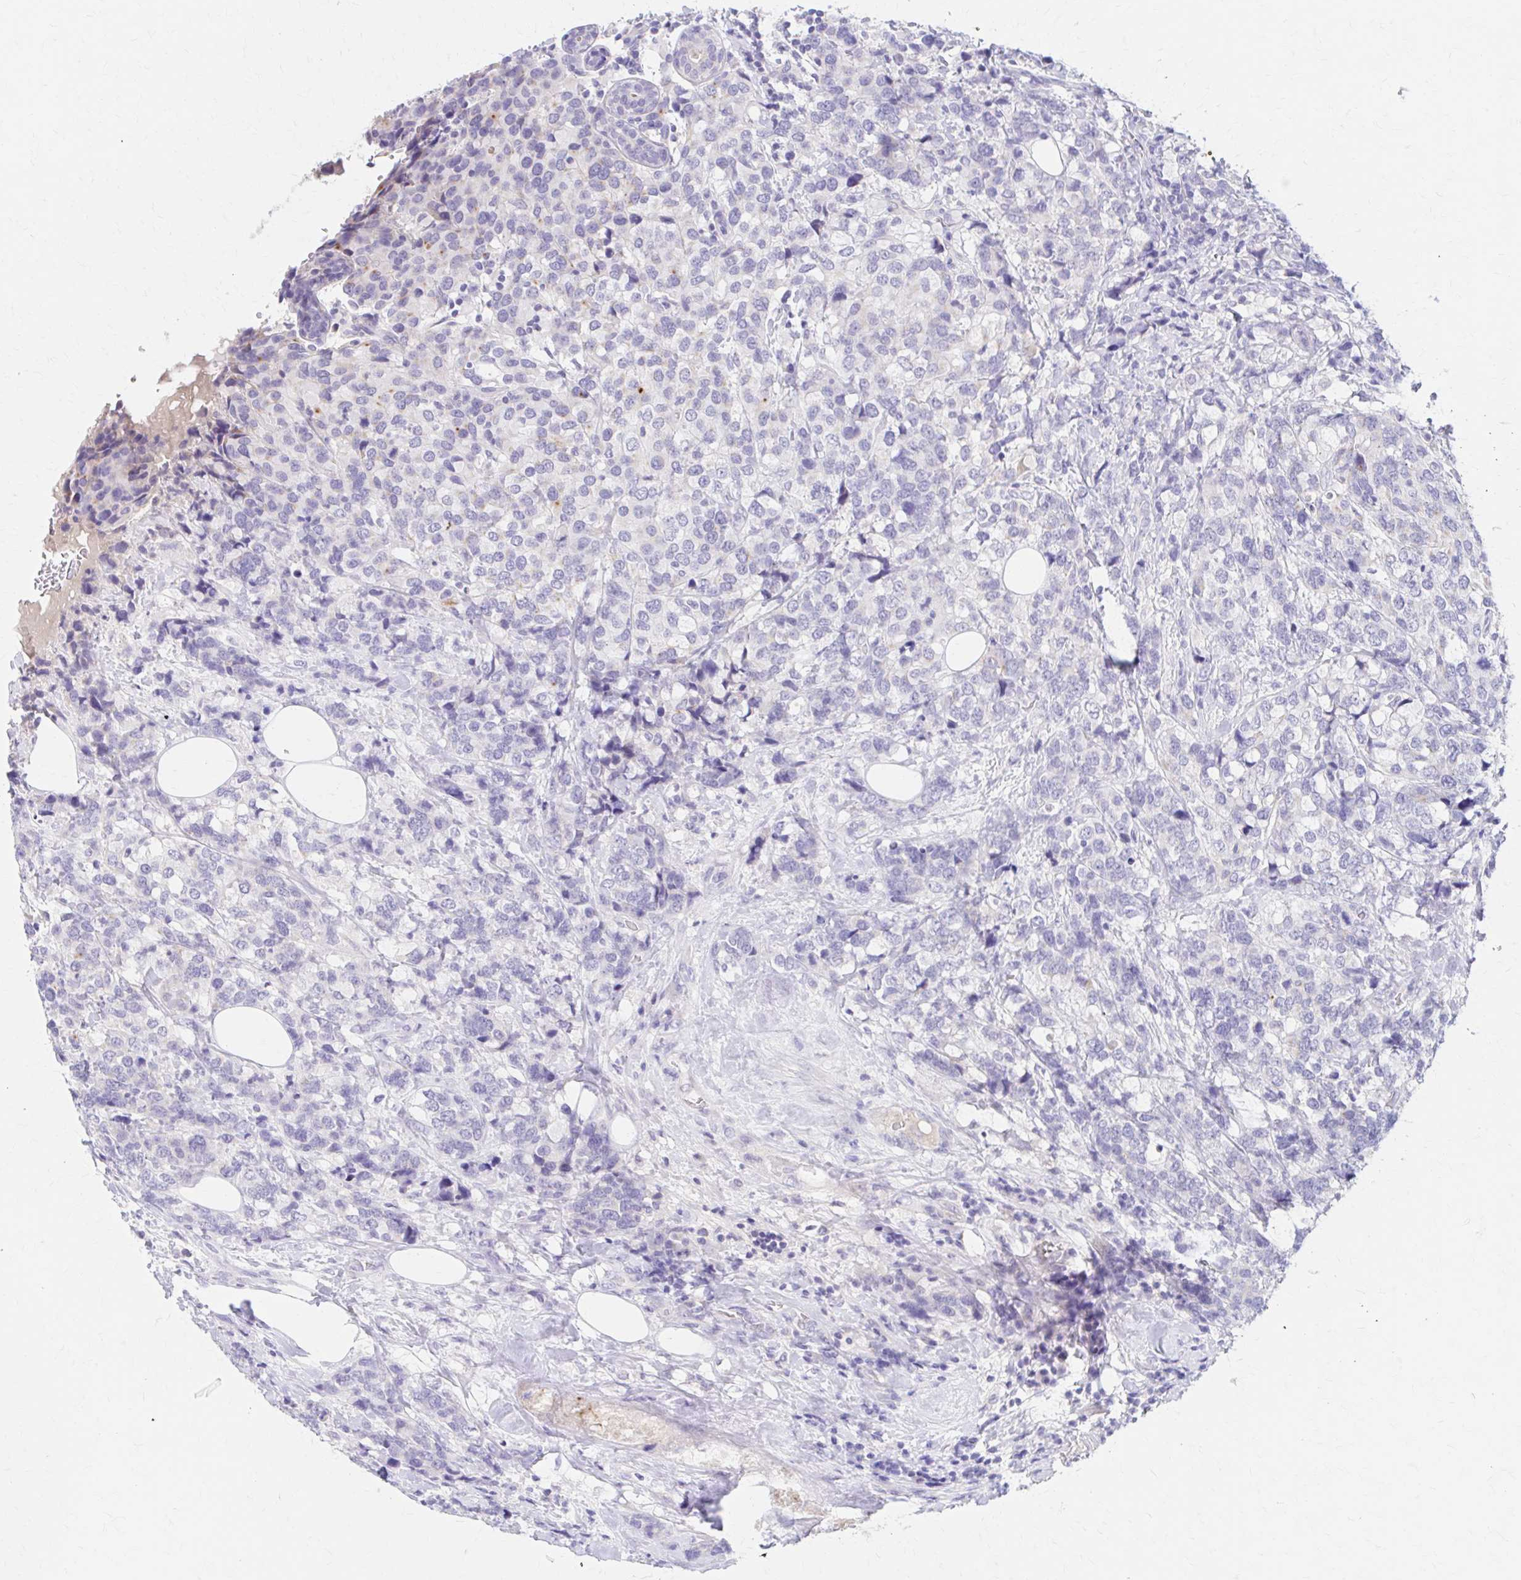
{"staining": {"intensity": "negative", "quantity": "none", "location": "none"}, "tissue": "breast cancer", "cell_type": "Tumor cells", "image_type": "cancer", "snomed": [{"axis": "morphology", "description": "Lobular carcinoma"}, {"axis": "topography", "description": "Breast"}], "caption": "DAB immunohistochemical staining of human breast lobular carcinoma demonstrates no significant positivity in tumor cells.", "gene": "AZGP1", "patient": {"sex": "female", "age": 59}}